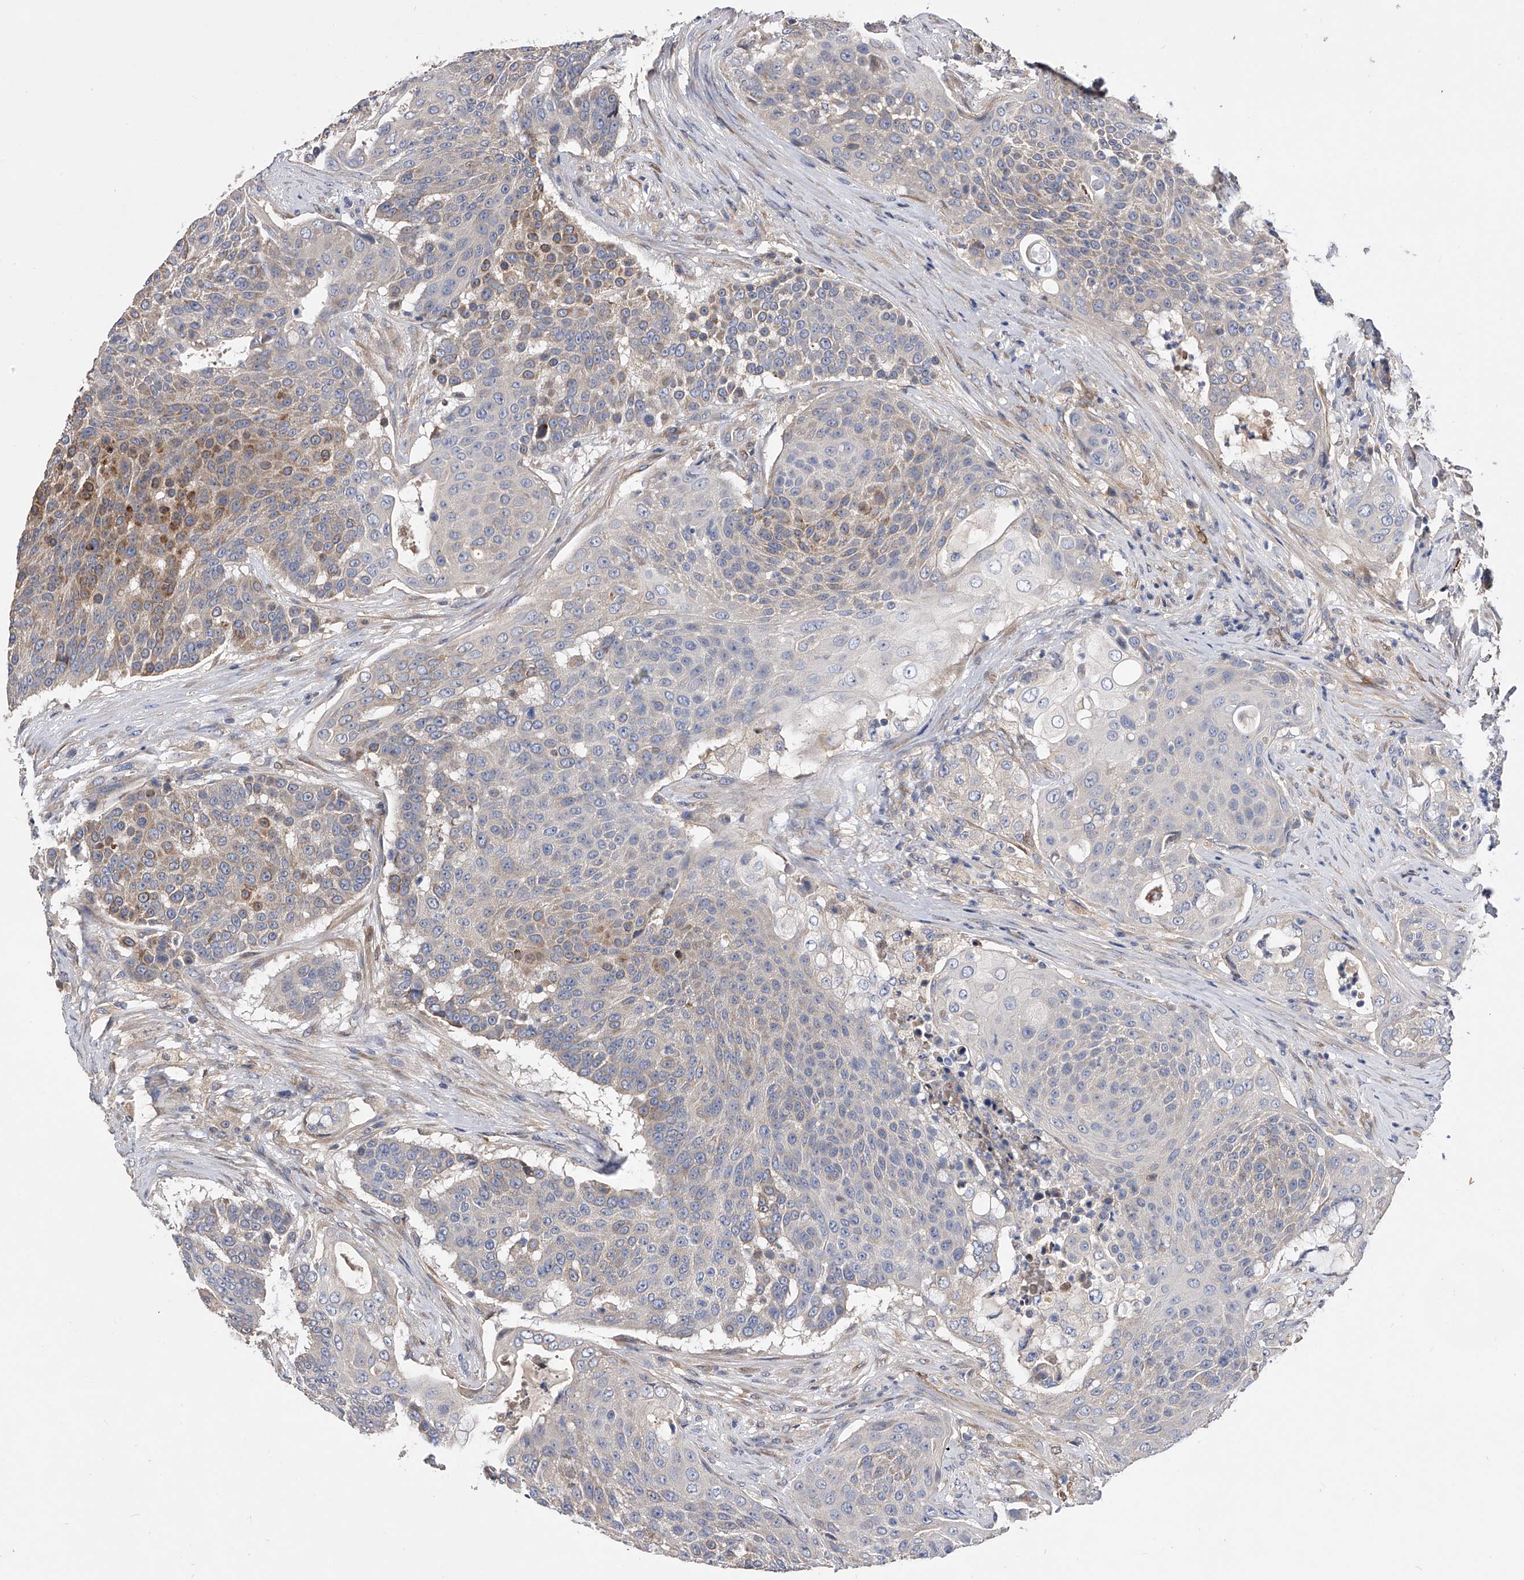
{"staining": {"intensity": "weak", "quantity": "<25%", "location": "cytoplasmic/membranous"}, "tissue": "urothelial cancer", "cell_type": "Tumor cells", "image_type": "cancer", "snomed": [{"axis": "morphology", "description": "Urothelial carcinoma, High grade"}, {"axis": "topography", "description": "Urinary bladder"}], "caption": "Human high-grade urothelial carcinoma stained for a protein using immunohistochemistry (IHC) demonstrates no staining in tumor cells.", "gene": "ARL4C", "patient": {"sex": "female", "age": 63}}